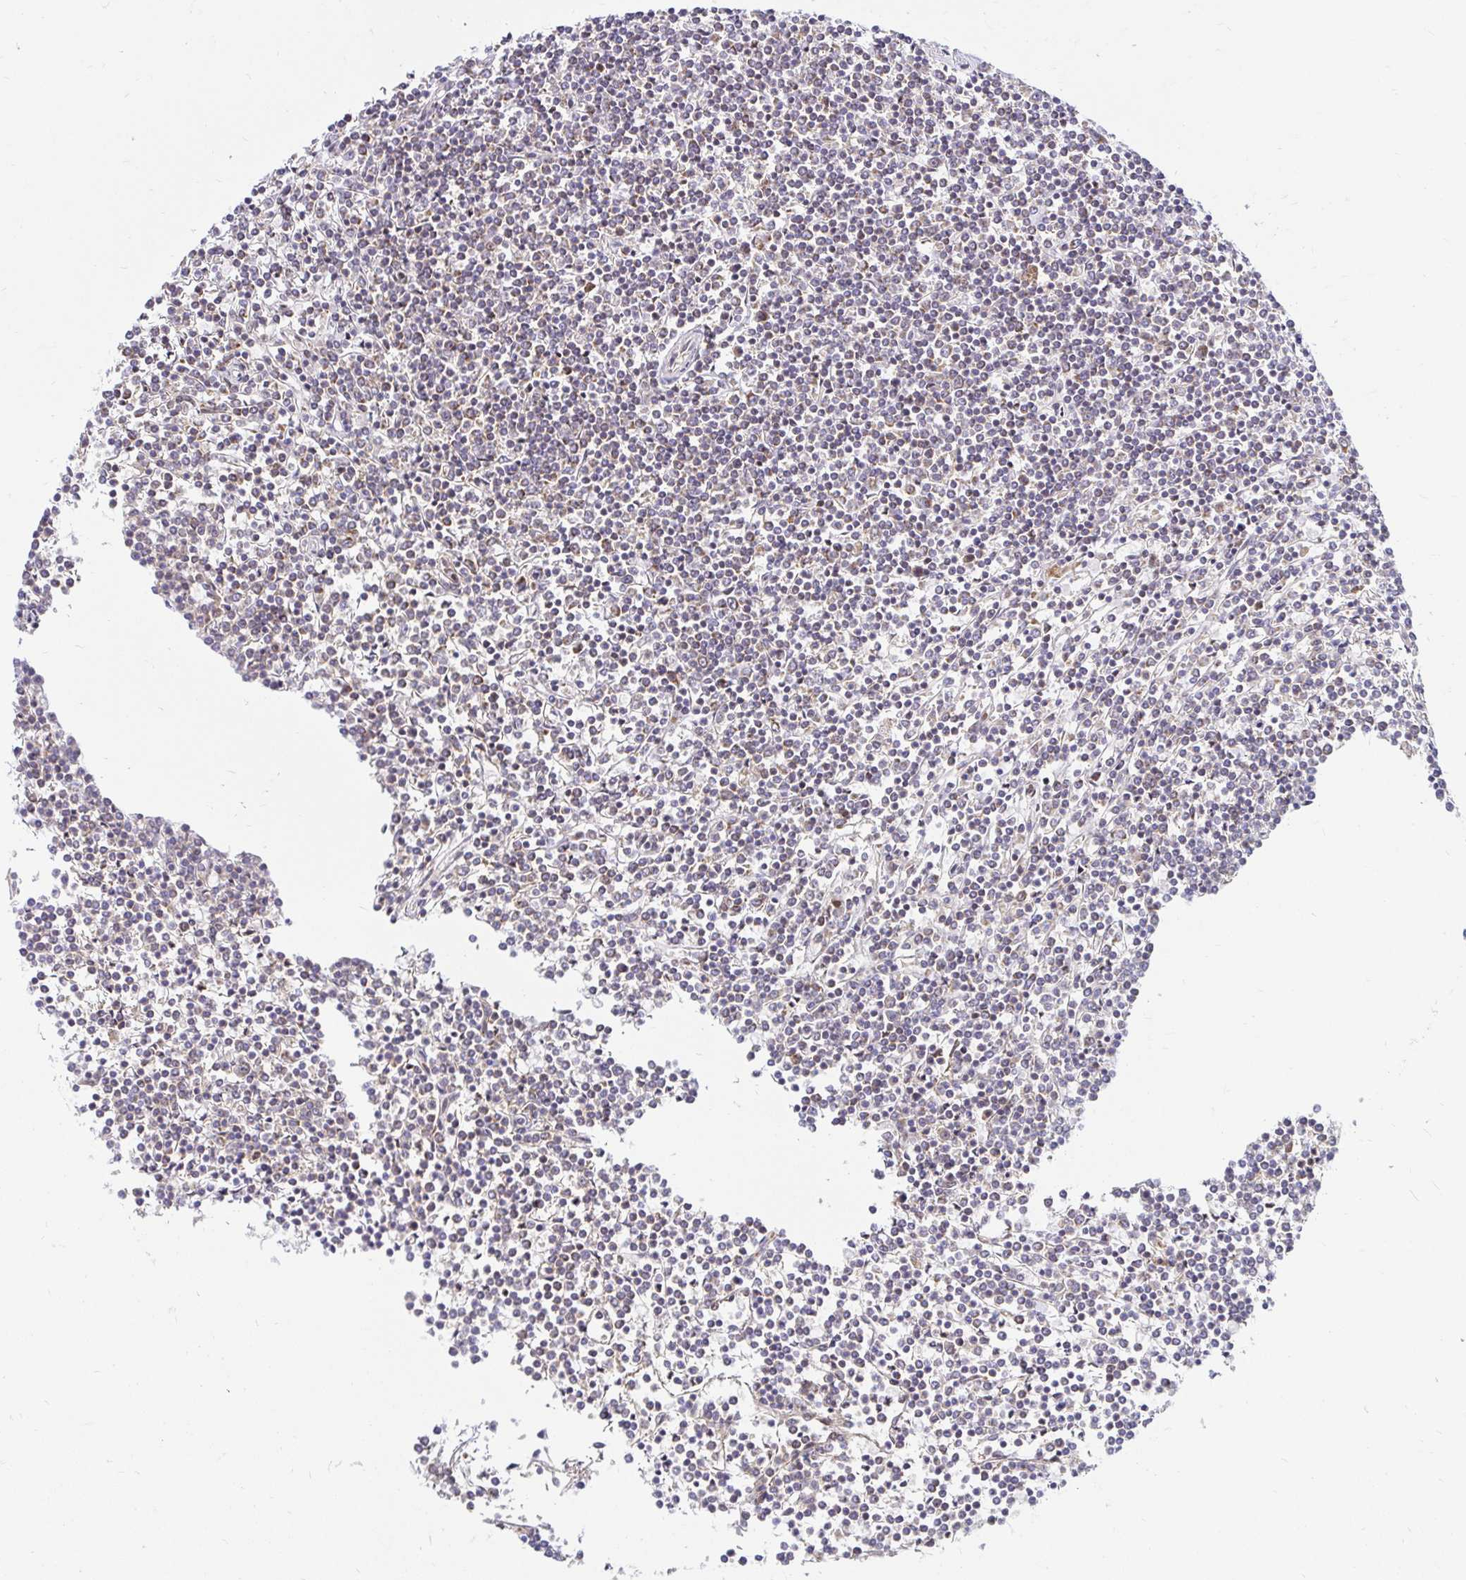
{"staining": {"intensity": "negative", "quantity": "none", "location": "none"}, "tissue": "lymphoma", "cell_type": "Tumor cells", "image_type": "cancer", "snomed": [{"axis": "morphology", "description": "Malignant lymphoma, non-Hodgkin's type, Low grade"}, {"axis": "topography", "description": "Spleen"}], "caption": "The IHC photomicrograph has no significant expression in tumor cells of lymphoma tissue. (DAB IHC visualized using brightfield microscopy, high magnification).", "gene": "TIMM50", "patient": {"sex": "female", "age": 19}}